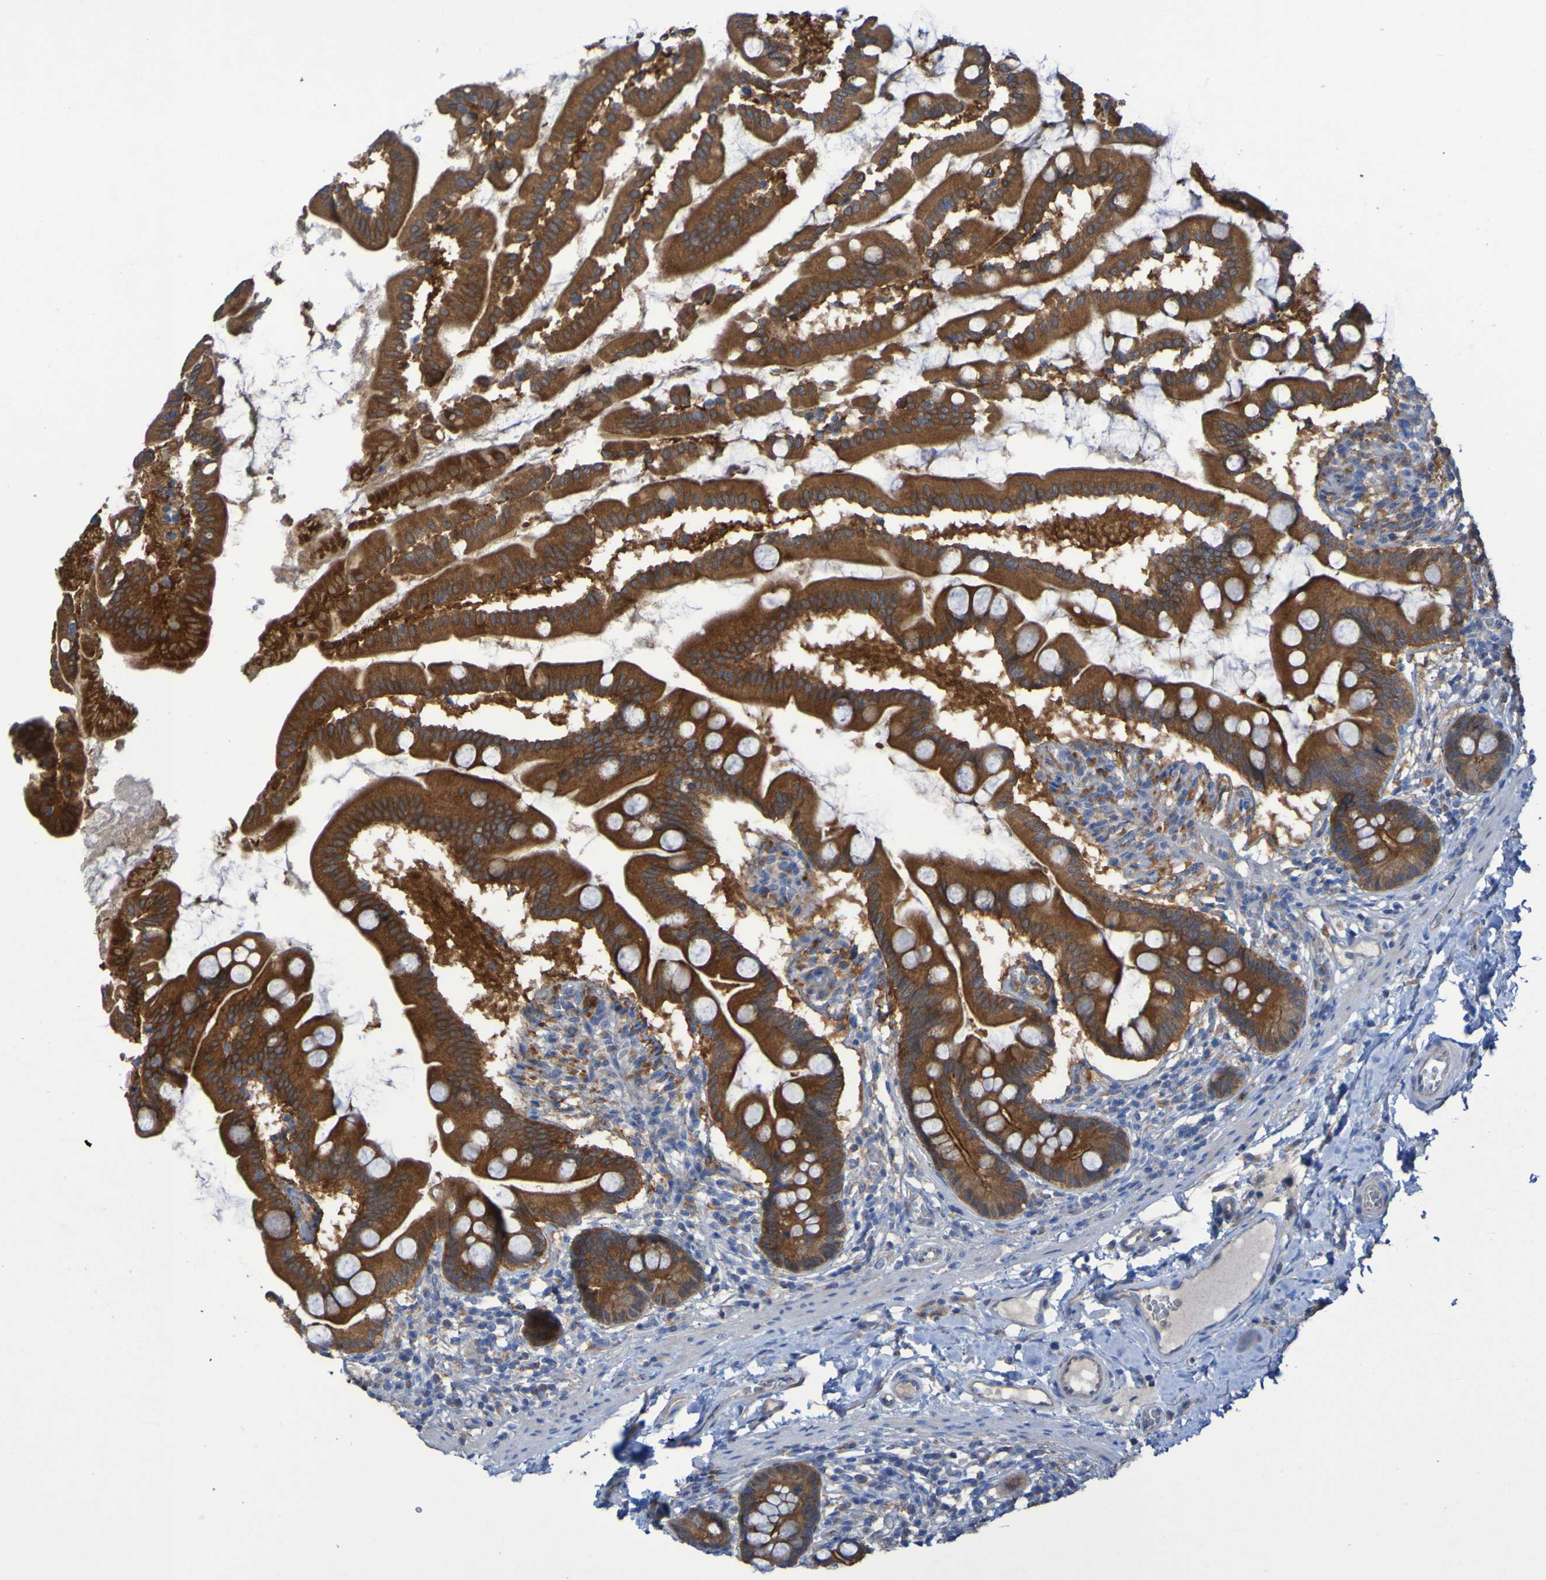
{"staining": {"intensity": "strong", "quantity": ">75%", "location": "cytoplasmic/membranous"}, "tissue": "small intestine", "cell_type": "Glandular cells", "image_type": "normal", "snomed": [{"axis": "morphology", "description": "Normal tissue, NOS"}, {"axis": "topography", "description": "Small intestine"}], "caption": "Immunohistochemical staining of benign human small intestine shows >75% levels of strong cytoplasmic/membranous protein expression in about >75% of glandular cells. The staining was performed using DAB (3,3'-diaminobenzidine), with brown indicating positive protein expression. Nuclei are stained blue with hematoxylin.", "gene": "ARHGEF16", "patient": {"sex": "female", "age": 56}}